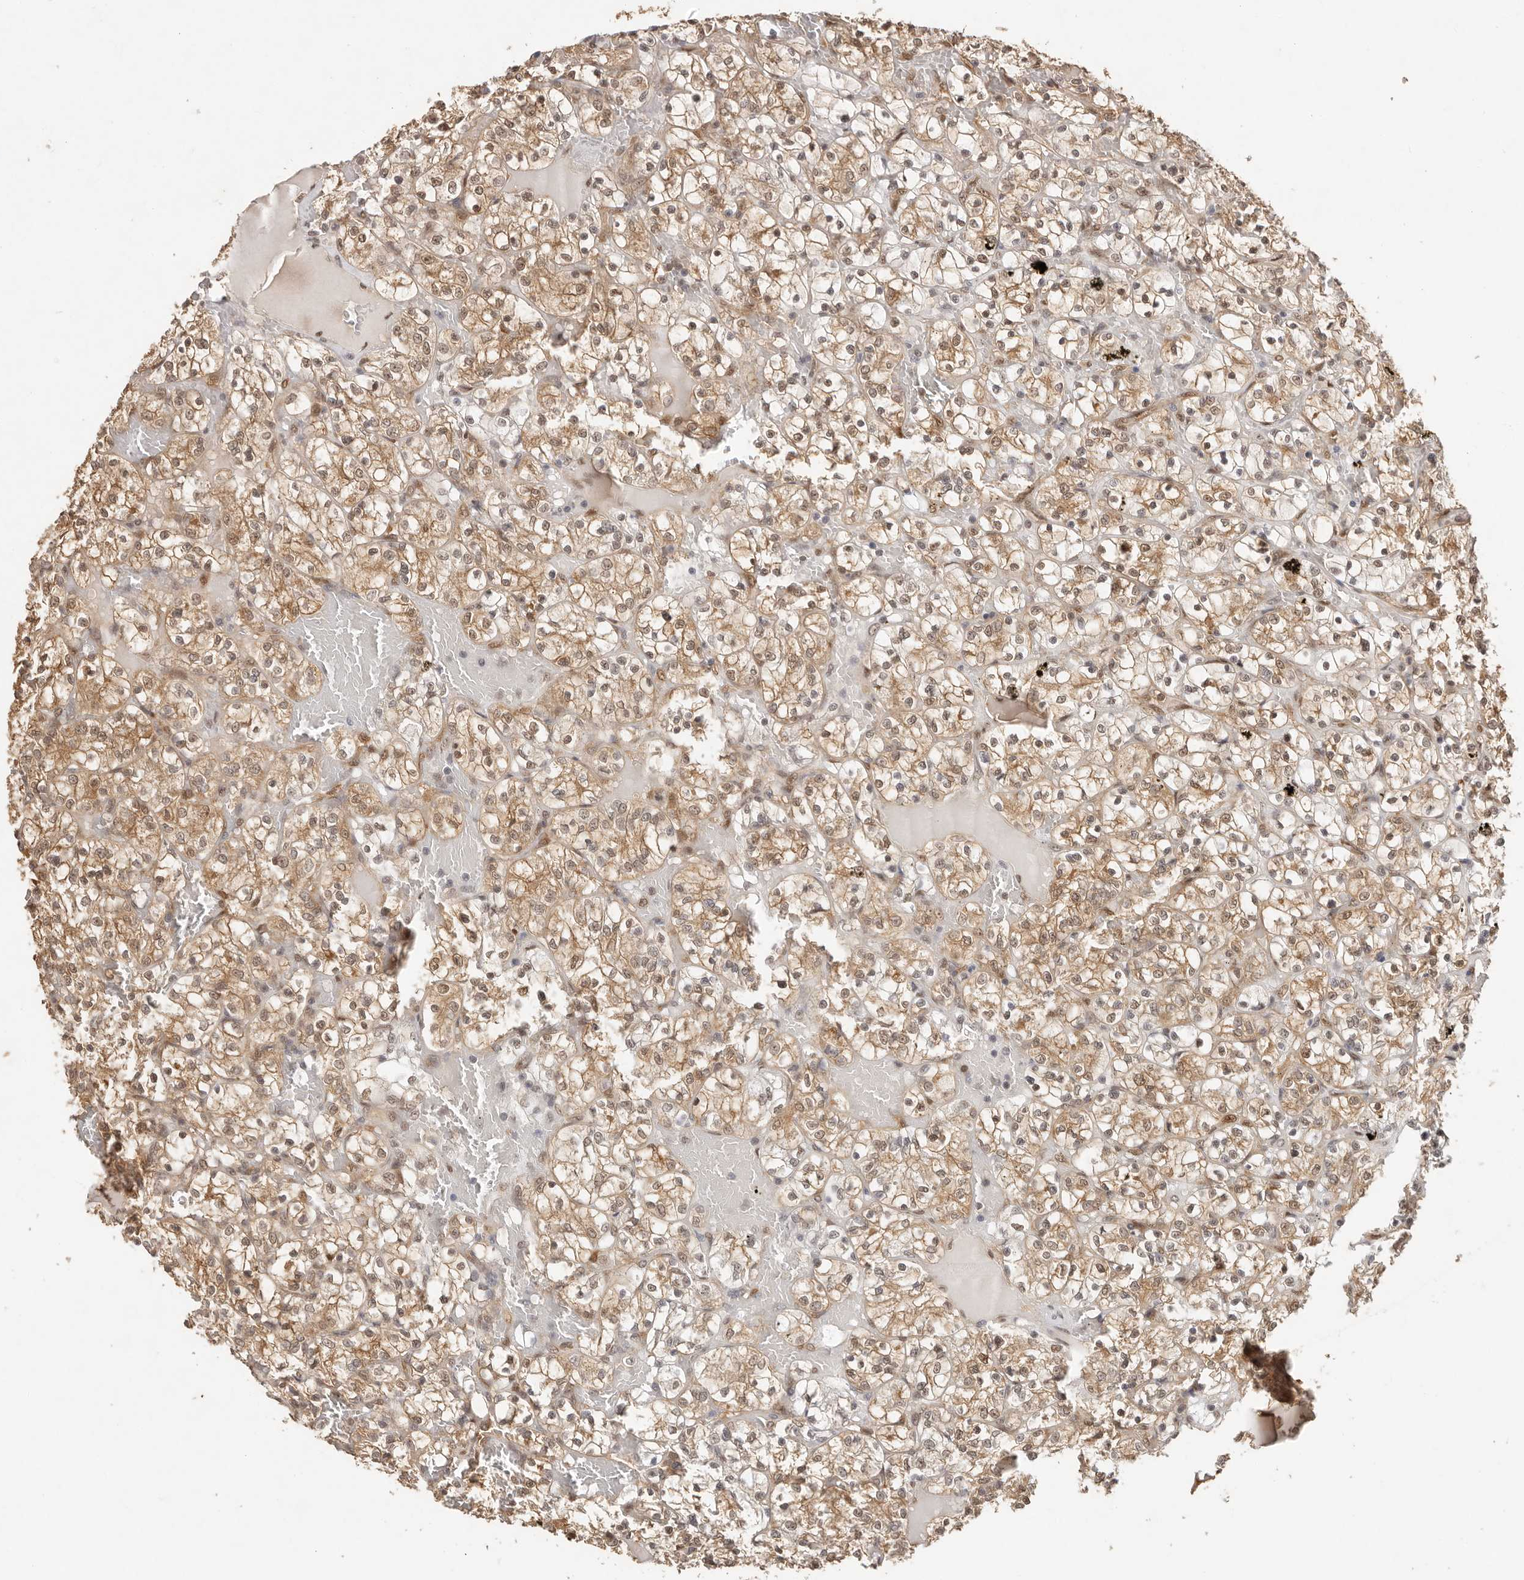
{"staining": {"intensity": "moderate", "quantity": ">75%", "location": "cytoplasmic/membranous"}, "tissue": "renal cancer", "cell_type": "Tumor cells", "image_type": "cancer", "snomed": [{"axis": "morphology", "description": "Adenocarcinoma, NOS"}, {"axis": "topography", "description": "Kidney"}], "caption": "A high-resolution histopathology image shows immunohistochemistry staining of adenocarcinoma (renal), which demonstrates moderate cytoplasmic/membranous staining in about >75% of tumor cells.", "gene": "PSMA5", "patient": {"sex": "female", "age": 69}}